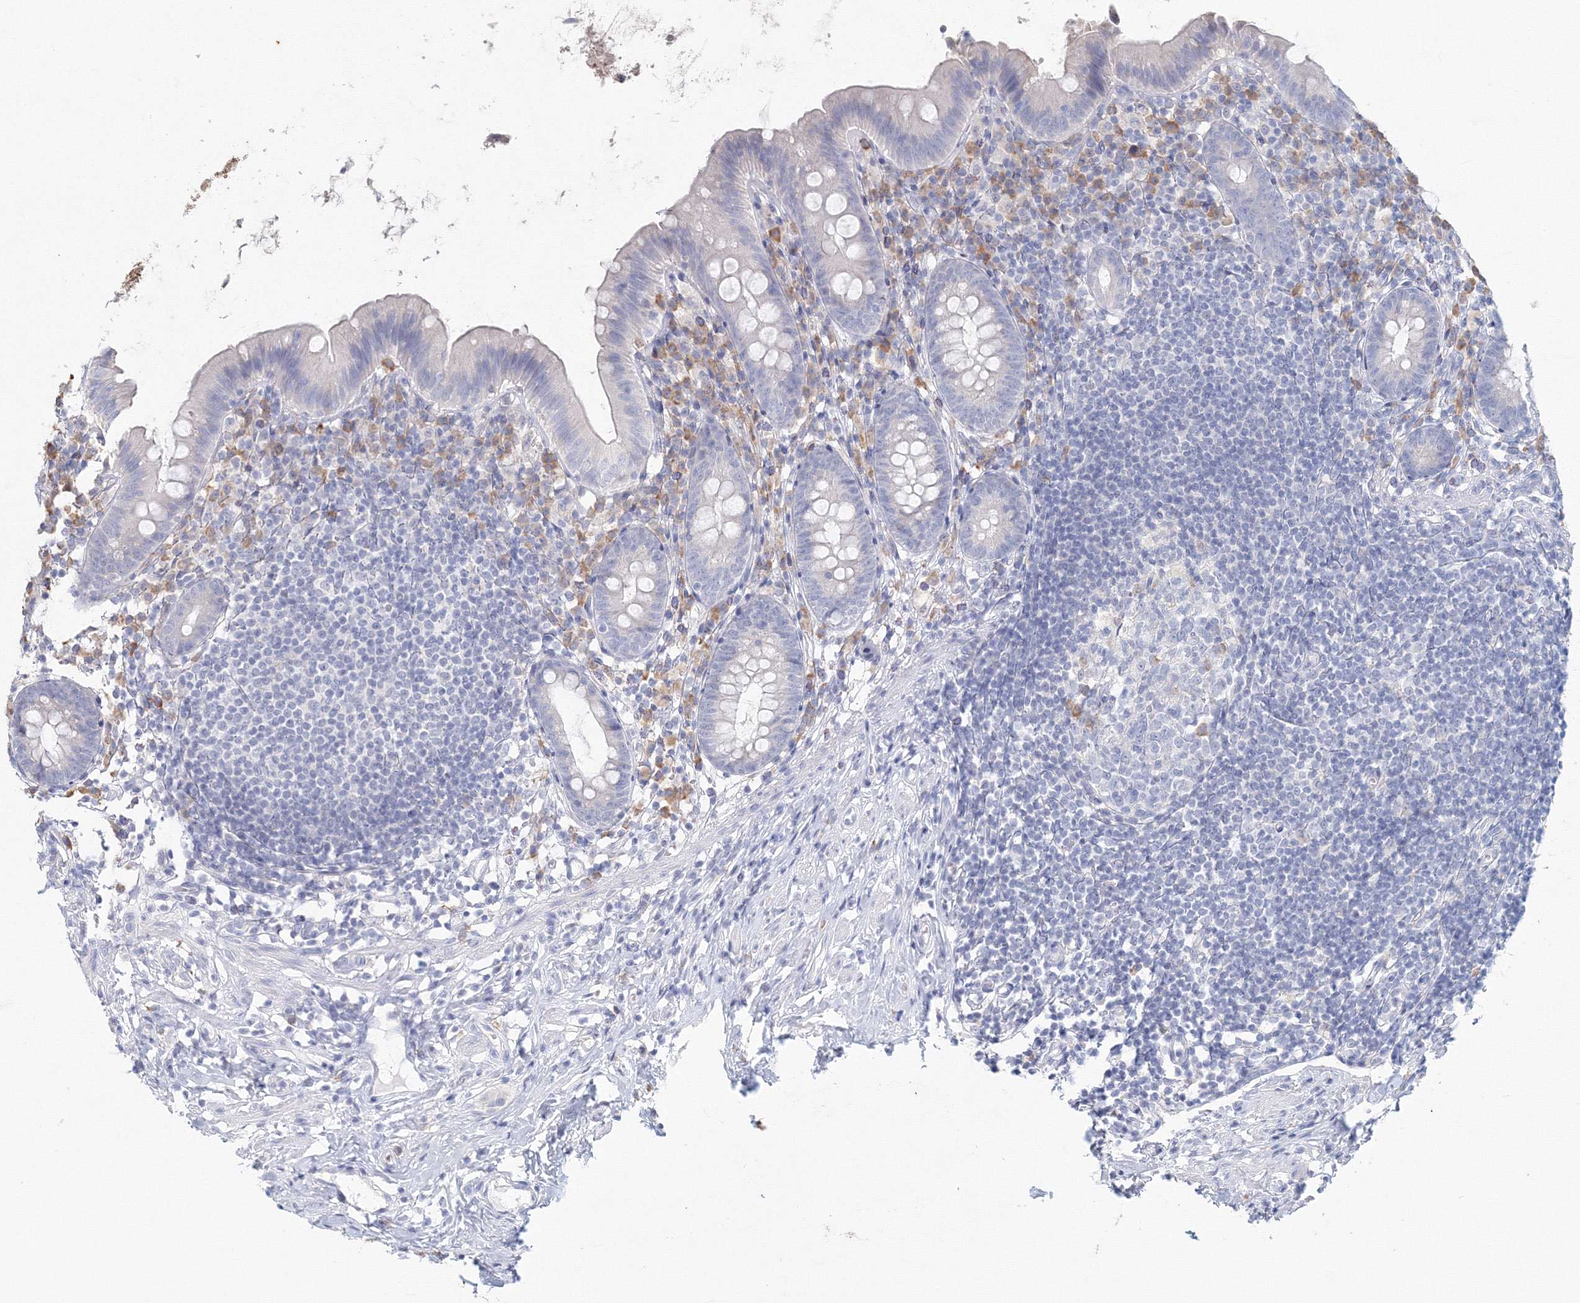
{"staining": {"intensity": "negative", "quantity": "none", "location": "none"}, "tissue": "appendix", "cell_type": "Glandular cells", "image_type": "normal", "snomed": [{"axis": "morphology", "description": "Normal tissue, NOS"}, {"axis": "topography", "description": "Appendix"}], "caption": "There is no significant positivity in glandular cells of appendix. The staining was performed using DAB (3,3'-diaminobenzidine) to visualize the protein expression in brown, while the nuclei were stained in blue with hematoxylin (Magnification: 20x).", "gene": "VSIG1", "patient": {"sex": "male", "age": 52}}